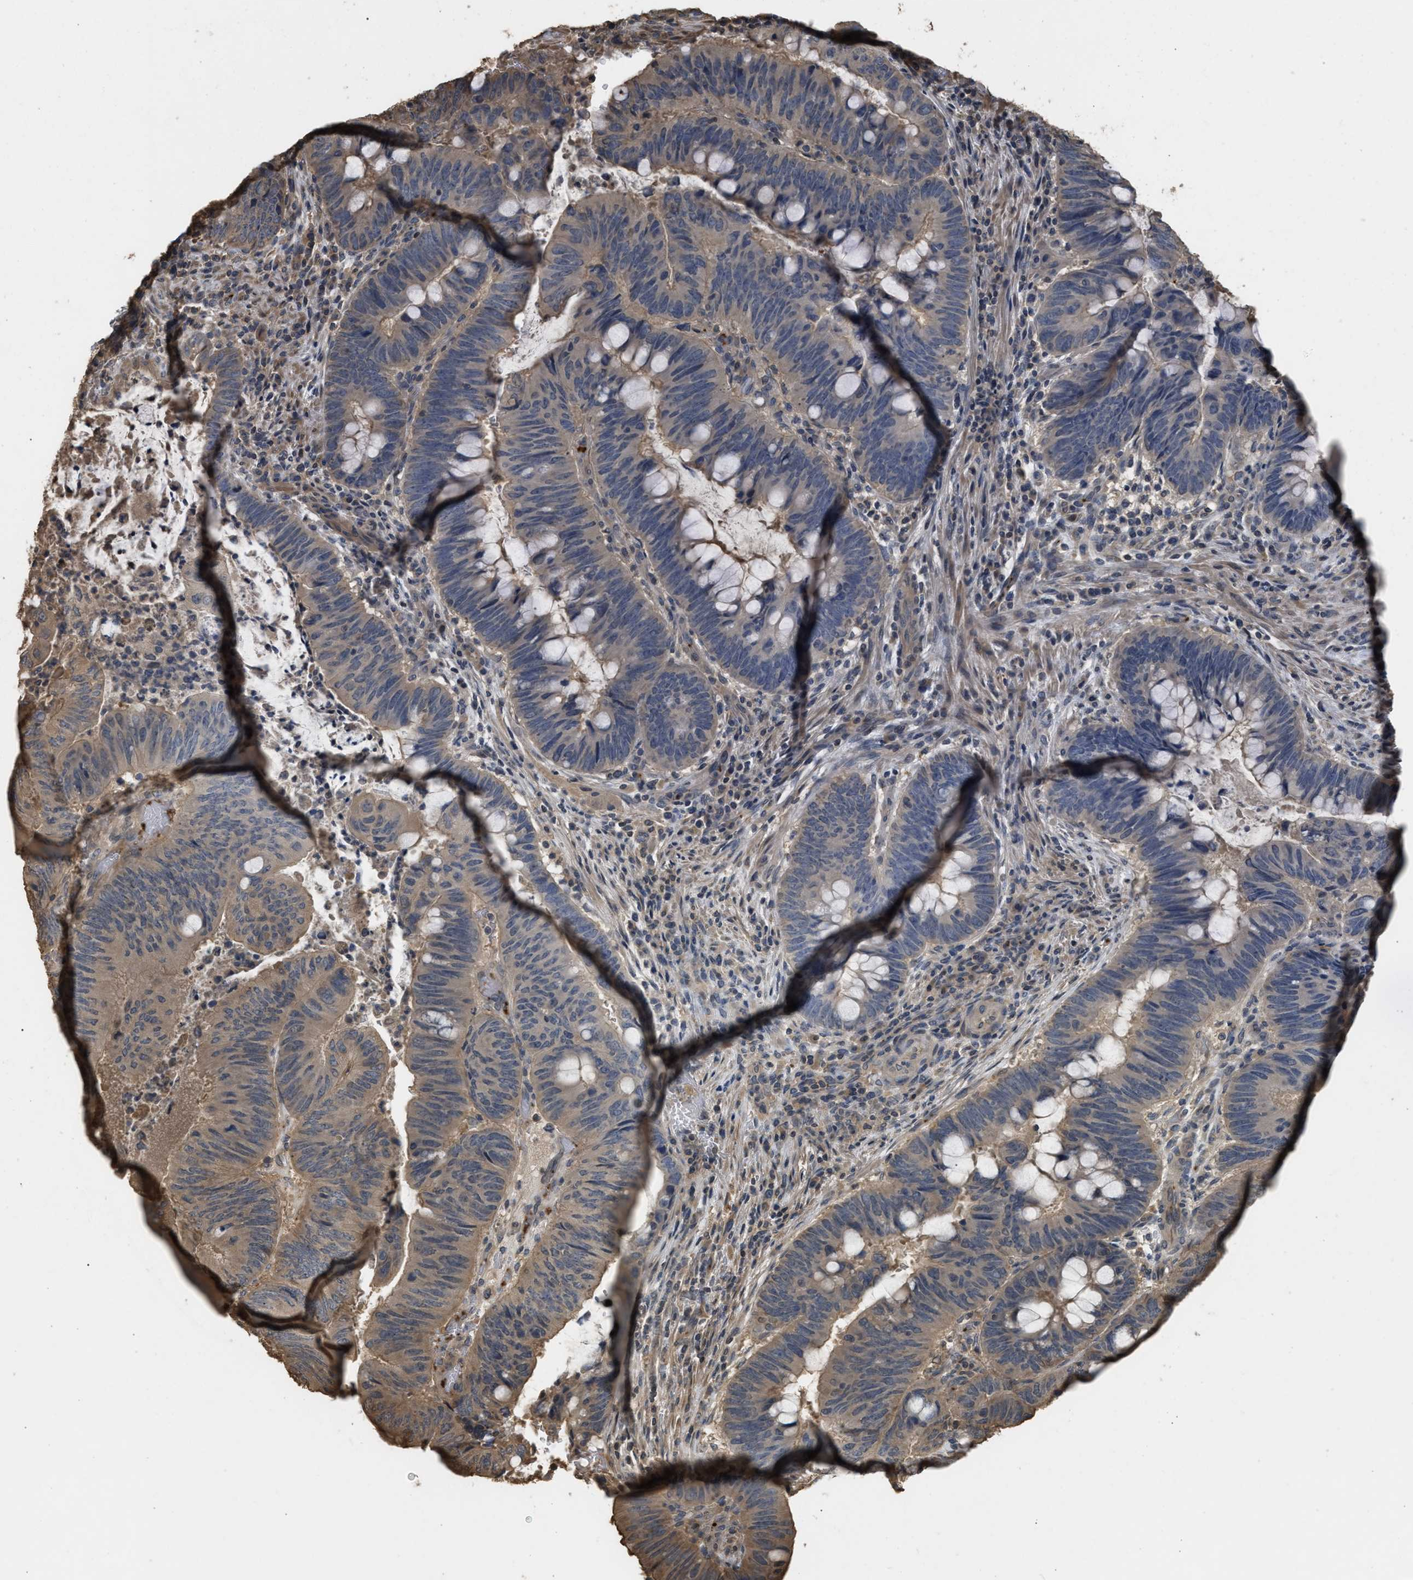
{"staining": {"intensity": "weak", "quantity": "<25%", "location": "cytoplasmic/membranous"}, "tissue": "colorectal cancer", "cell_type": "Tumor cells", "image_type": "cancer", "snomed": [{"axis": "morphology", "description": "Normal tissue, NOS"}, {"axis": "morphology", "description": "Adenocarcinoma, NOS"}, {"axis": "topography", "description": "Rectum"}, {"axis": "topography", "description": "Peripheral nerve tissue"}], "caption": "Tumor cells are negative for protein expression in human adenocarcinoma (colorectal).", "gene": "ARHGDIA", "patient": {"sex": "male", "age": 92}}